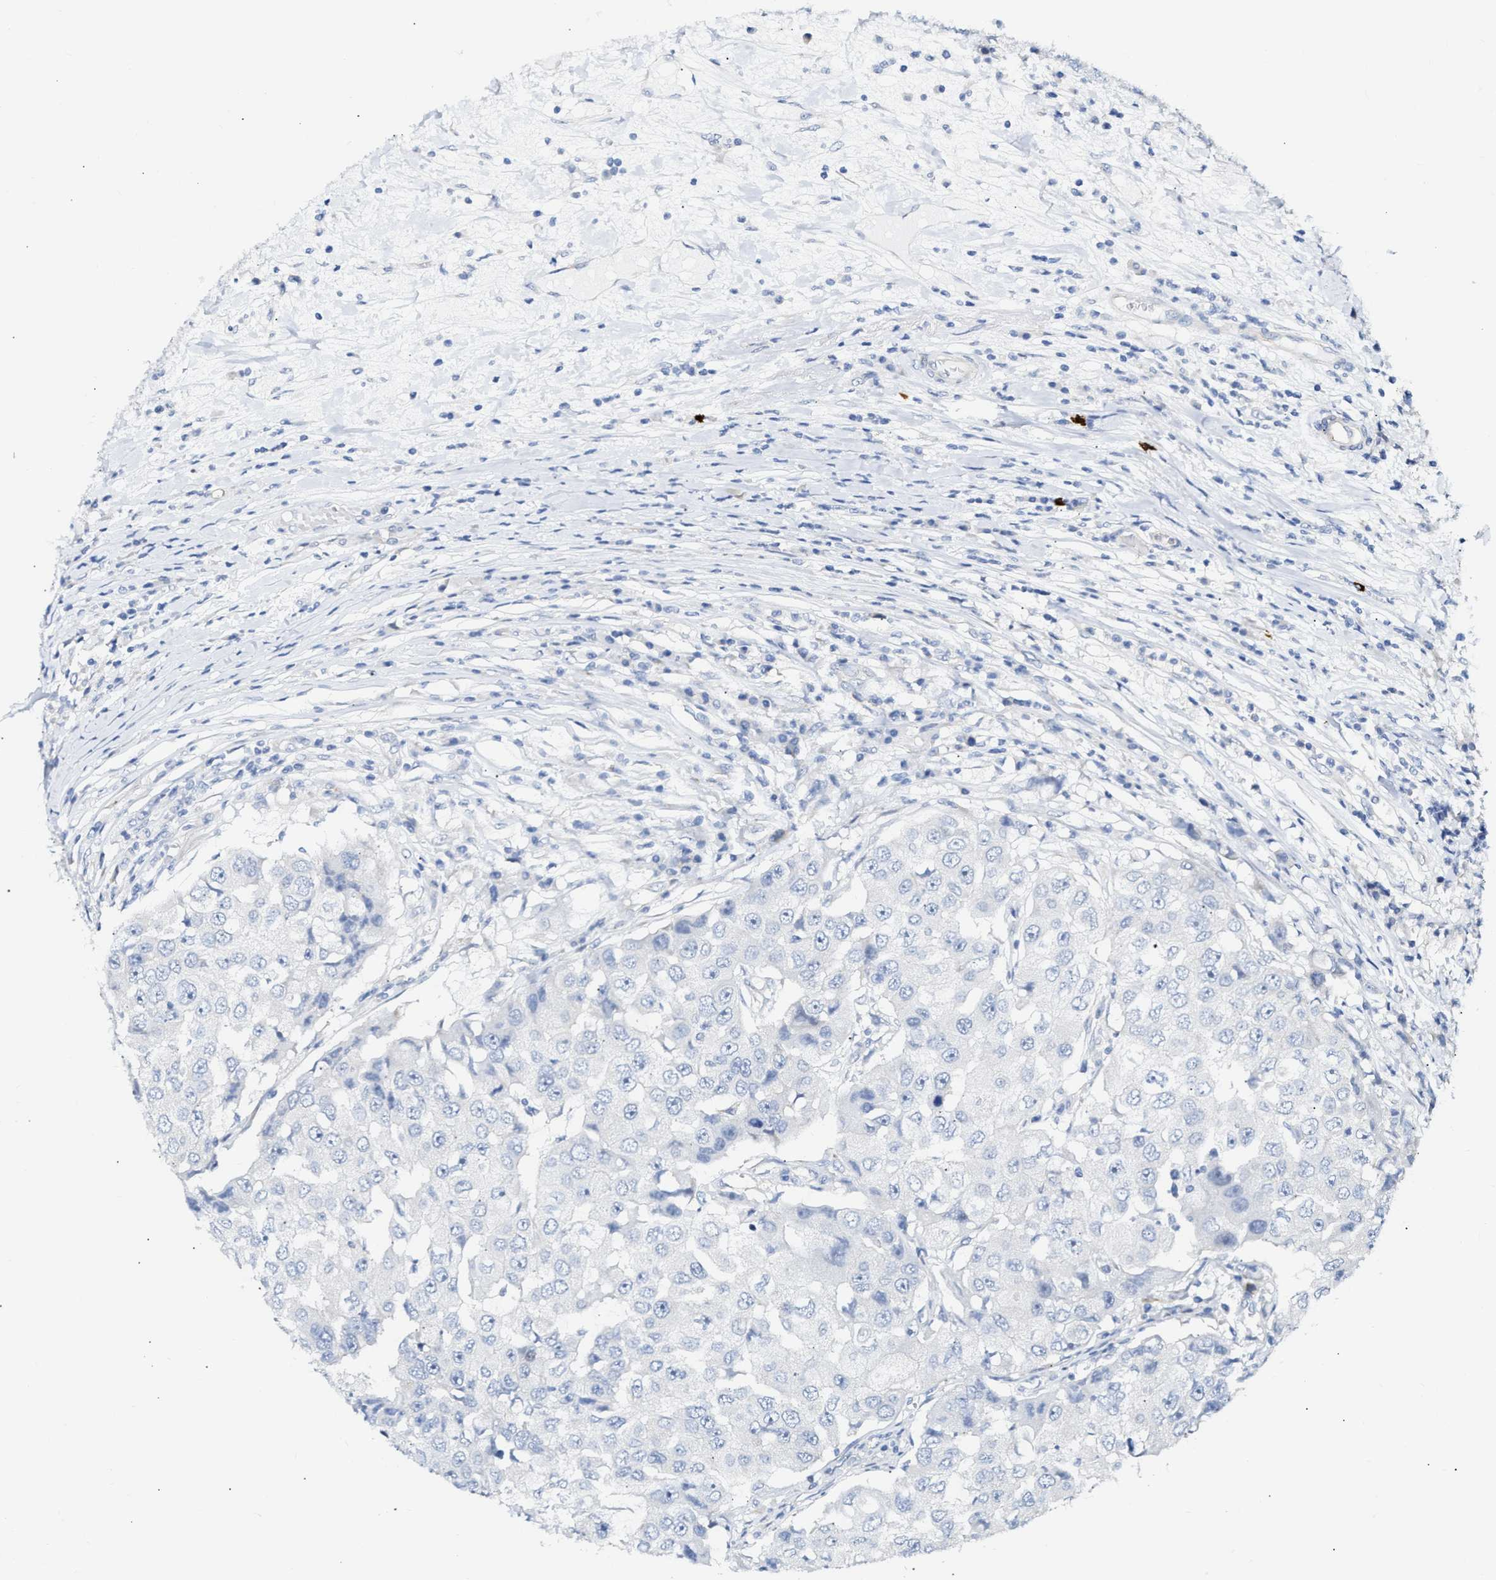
{"staining": {"intensity": "negative", "quantity": "none", "location": "none"}, "tissue": "breast cancer", "cell_type": "Tumor cells", "image_type": "cancer", "snomed": [{"axis": "morphology", "description": "Duct carcinoma"}, {"axis": "topography", "description": "Breast"}], "caption": "There is no significant staining in tumor cells of breast cancer.", "gene": "FHL1", "patient": {"sex": "female", "age": 27}}